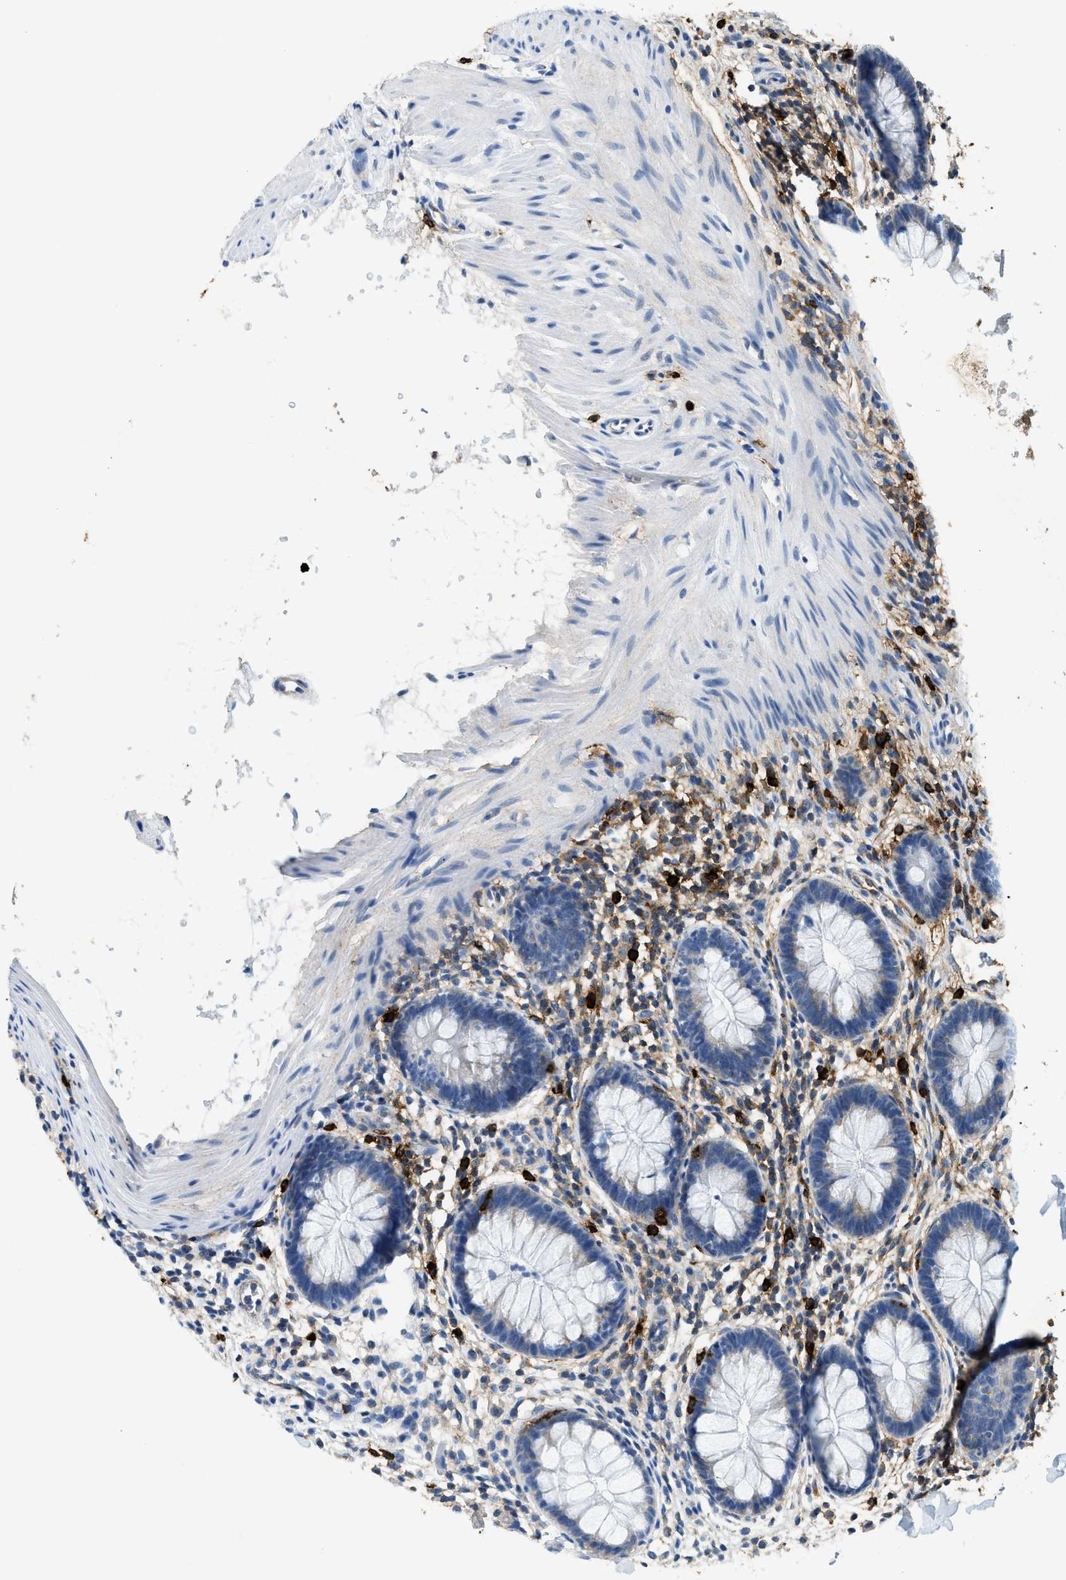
{"staining": {"intensity": "negative", "quantity": "none", "location": "none"}, "tissue": "rectum", "cell_type": "Glandular cells", "image_type": "normal", "snomed": [{"axis": "morphology", "description": "Normal tissue, NOS"}, {"axis": "topography", "description": "Rectum"}], "caption": "This is an immunohistochemistry photomicrograph of normal human rectum. There is no staining in glandular cells.", "gene": "TPSAB1", "patient": {"sex": "female", "age": 24}}